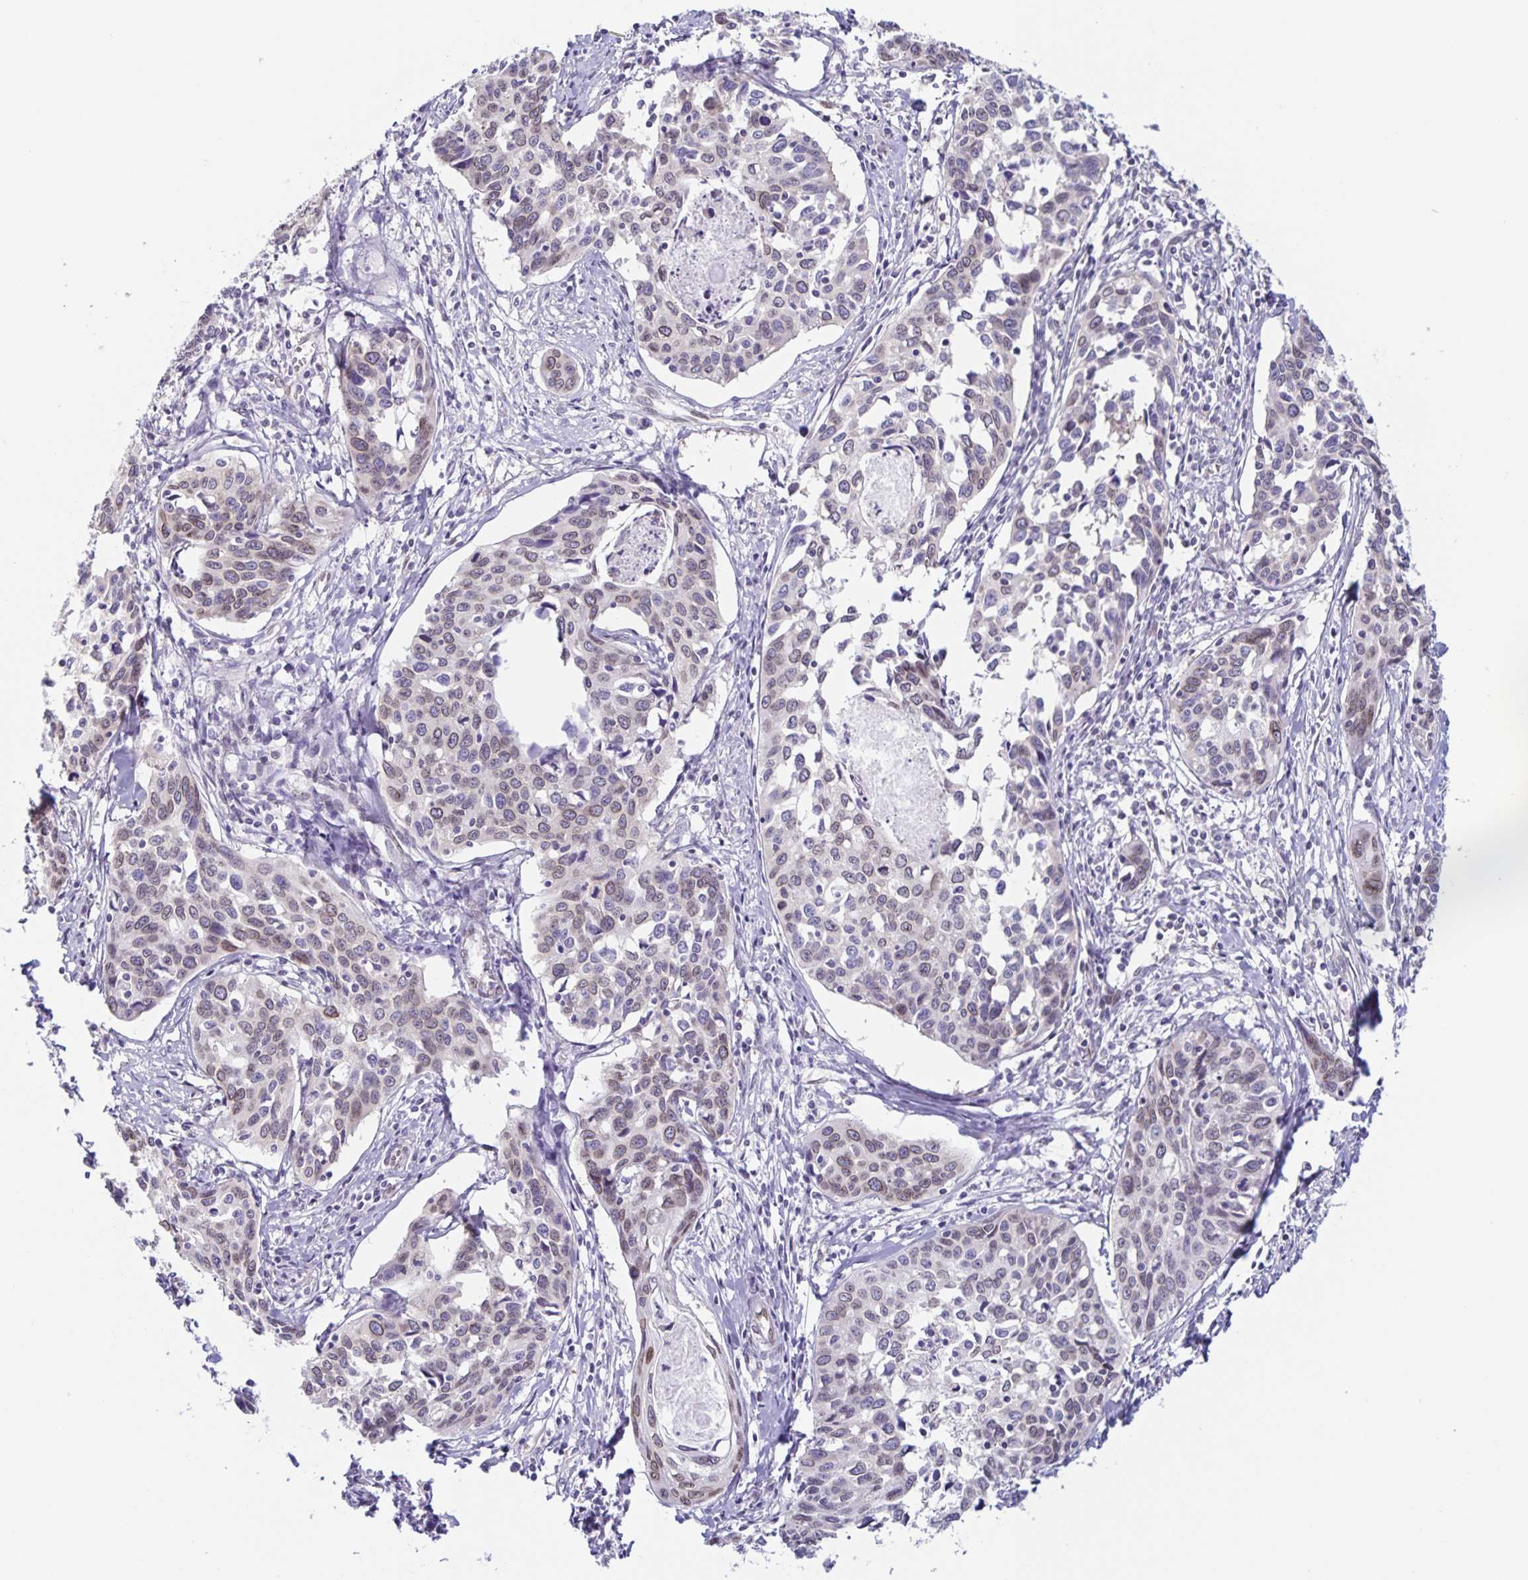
{"staining": {"intensity": "weak", "quantity": "25%-75%", "location": "cytoplasmic/membranous,nuclear"}, "tissue": "cervical cancer", "cell_type": "Tumor cells", "image_type": "cancer", "snomed": [{"axis": "morphology", "description": "Squamous cell carcinoma, NOS"}, {"axis": "topography", "description": "Cervix"}], "caption": "About 25%-75% of tumor cells in cervical cancer reveal weak cytoplasmic/membranous and nuclear protein staining as visualized by brown immunohistochemical staining.", "gene": "SYNE2", "patient": {"sex": "female", "age": 31}}